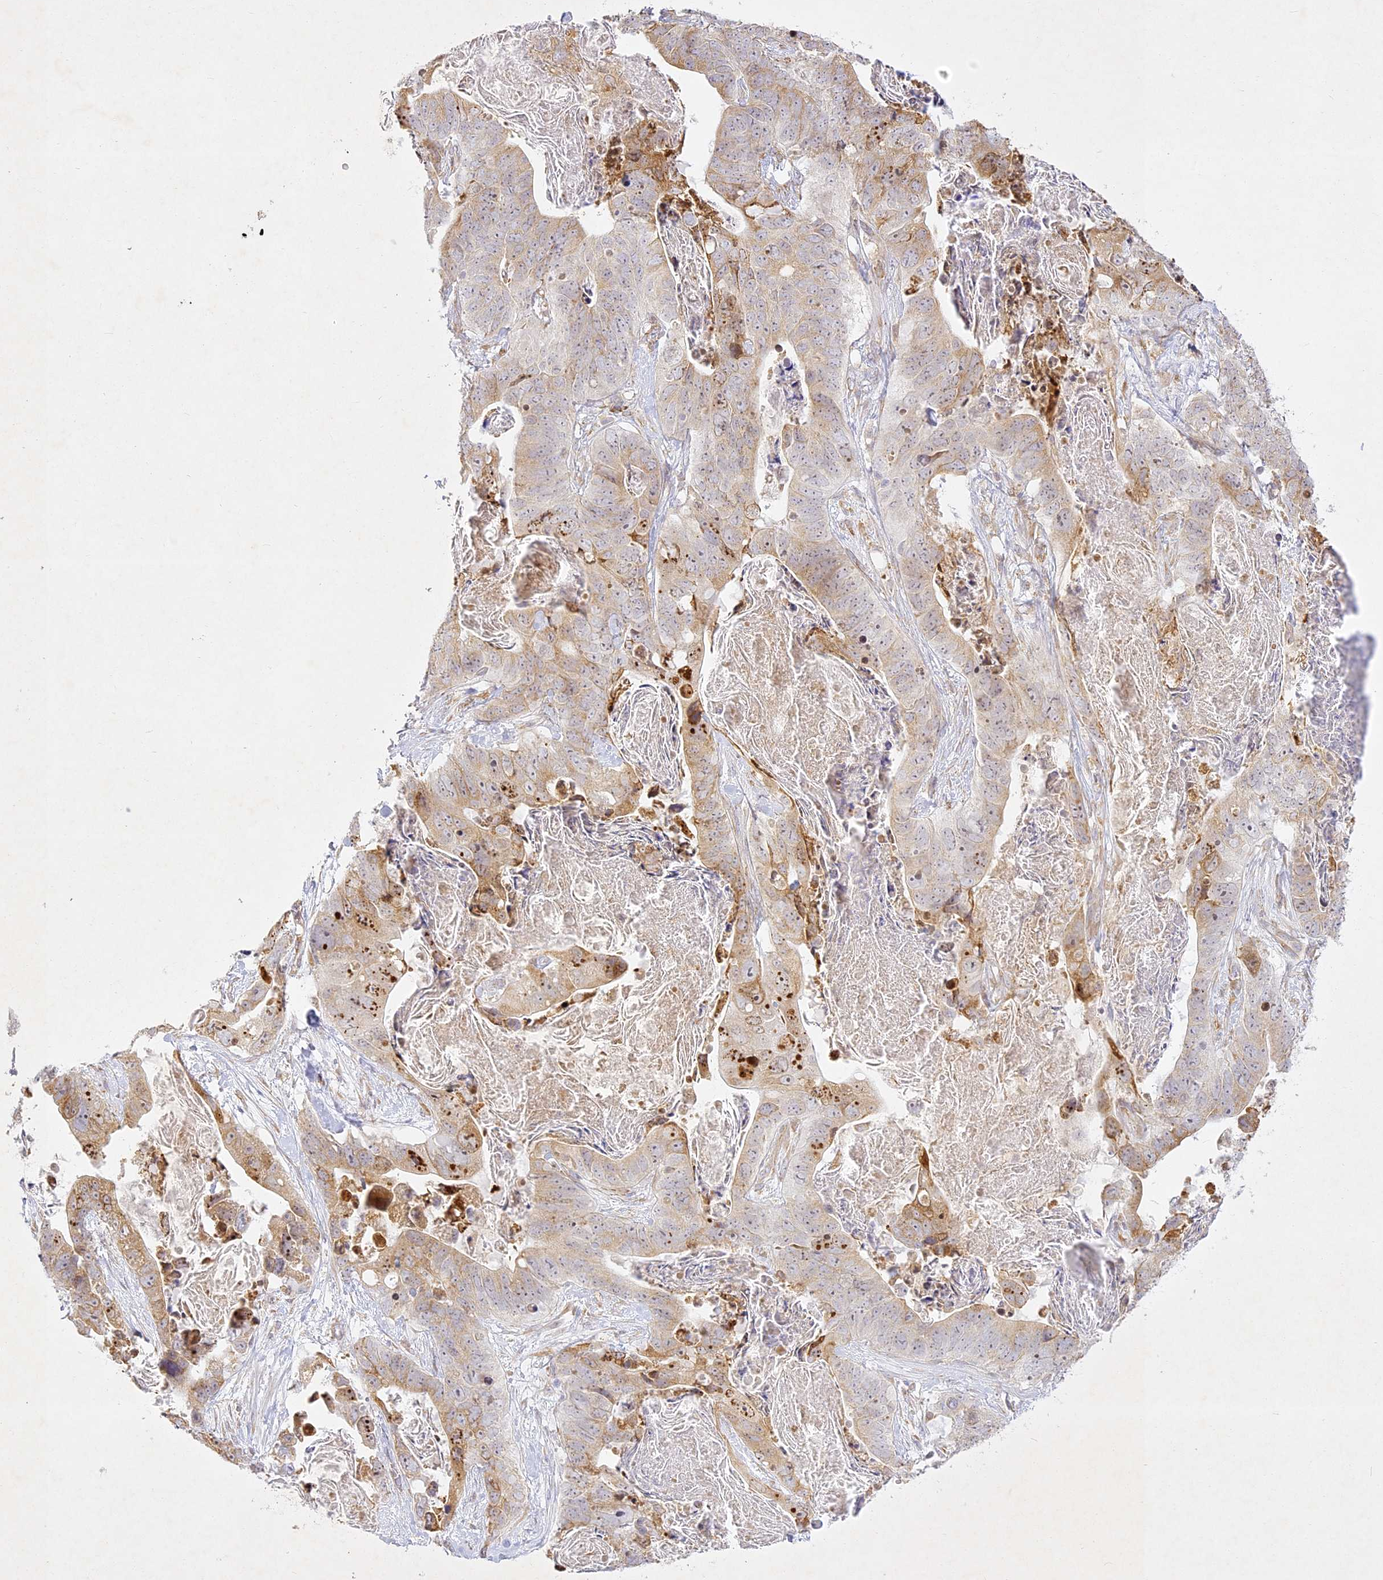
{"staining": {"intensity": "moderate", "quantity": "<25%", "location": "cytoplasmic/membranous"}, "tissue": "stomach cancer", "cell_type": "Tumor cells", "image_type": "cancer", "snomed": [{"axis": "morphology", "description": "Adenocarcinoma, NOS"}, {"axis": "topography", "description": "Stomach"}], "caption": "Protein expression analysis of stomach adenocarcinoma exhibits moderate cytoplasmic/membranous expression in about <25% of tumor cells. (Brightfield microscopy of DAB IHC at high magnification).", "gene": "SLC30A5", "patient": {"sex": "female", "age": 89}}